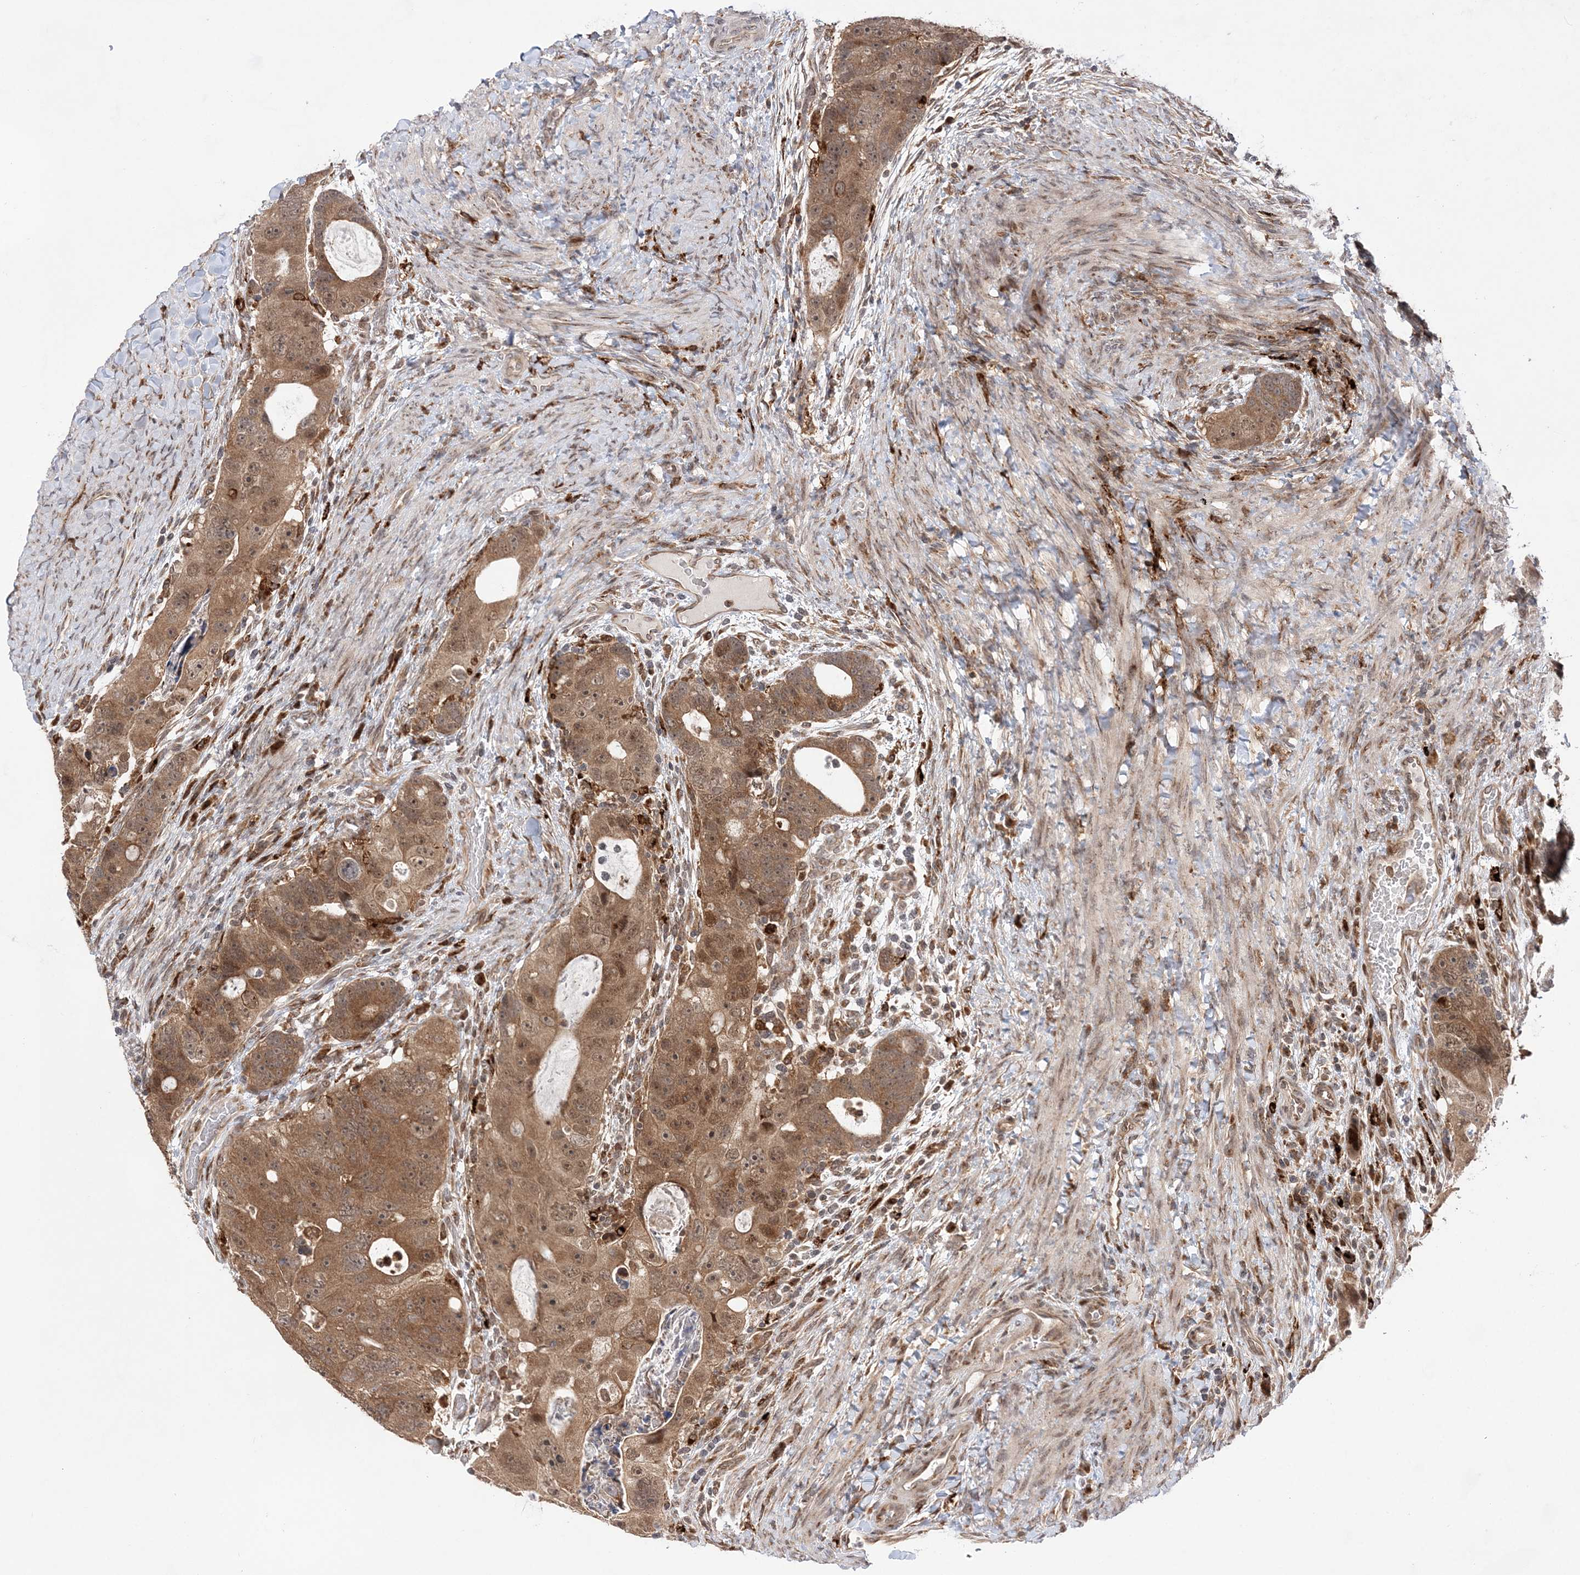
{"staining": {"intensity": "moderate", "quantity": ">75%", "location": "cytoplasmic/membranous,nuclear"}, "tissue": "colorectal cancer", "cell_type": "Tumor cells", "image_type": "cancer", "snomed": [{"axis": "morphology", "description": "Adenocarcinoma, NOS"}, {"axis": "topography", "description": "Rectum"}], "caption": "Protein staining of colorectal adenocarcinoma tissue demonstrates moderate cytoplasmic/membranous and nuclear positivity in approximately >75% of tumor cells. The protein is shown in brown color, while the nuclei are stained blue.", "gene": "ANAPC15", "patient": {"sex": "male", "age": 59}}